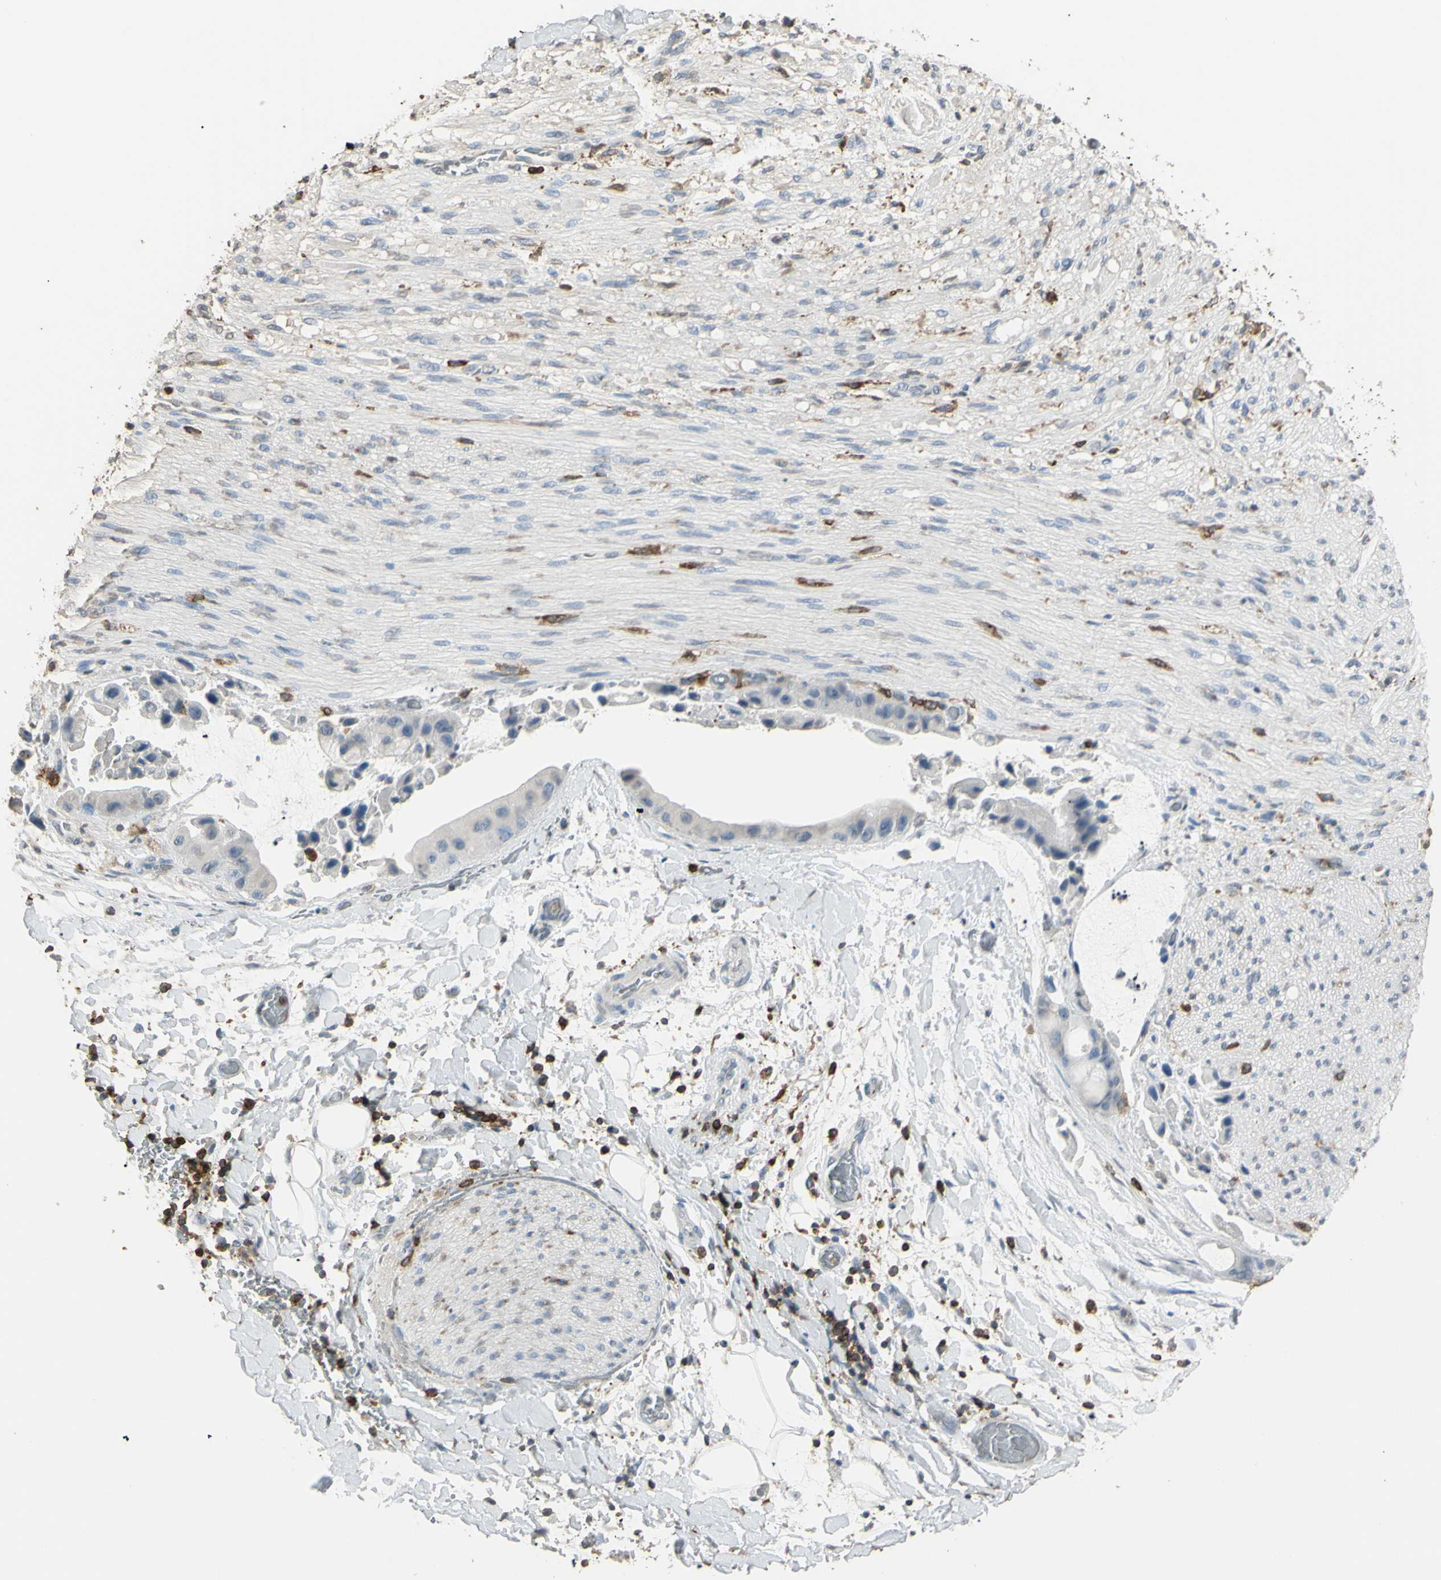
{"staining": {"intensity": "negative", "quantity": "none", "location": "none"}, "tissue": "adipose tissue", "cell_type": "Adipocytes", "image_type": "normal", "snomed": [{"axis": "morphology", "description": "Normal tissue, NOS"}, {"axis": "morphology", "description": "Cholangiocarcinoma"}, {"axis": "topography", "description": "Liver"}, {"axis": "topography", "description": "Peripheral nerve tissue"}], "caption": "Image shows no protein expression in adipocytes of benign adipose tissue. (DAB immunohistochemistry, high magnification).", "gene": "PSTPIP1", "patient": {"sex": "male", "age": 50}}